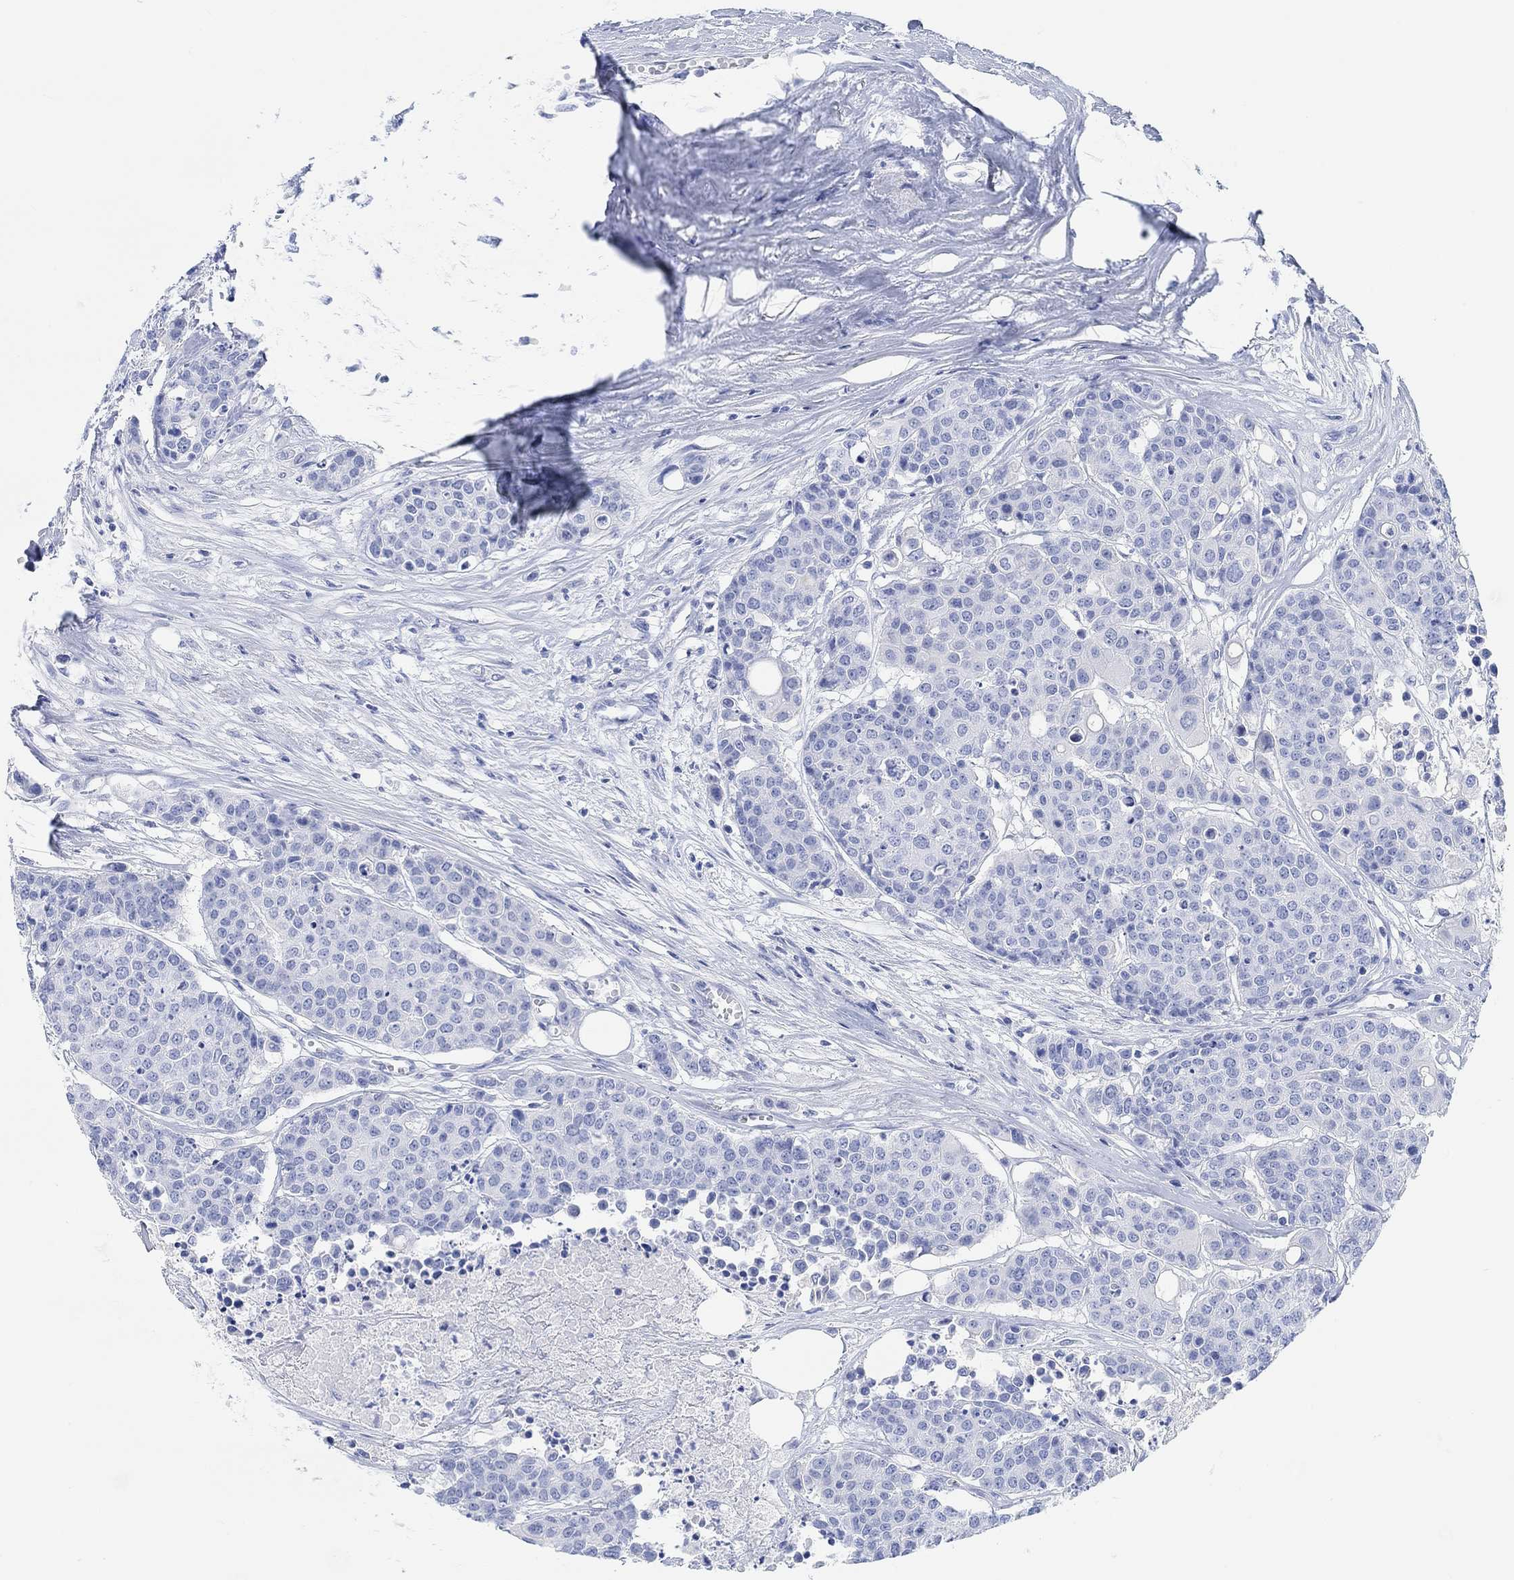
{"staining": {"intensity": "negative", "quantity": "none", "location": "none"}, "tissue": "carcinoid", "cell_type": "Tumor cells", "image_type": "cancer", "snomed": [{"axis": "morphology", "description": "Carcinoid, malignant, NOS"}, {"axis": "topography", "description": "Colon"}], "caption": "The immunohistochemistry (IHC) histopathology image has no significant expression in tumor cells of malignant carcinoid tissue.", "gene": "ANKRD33", "patient": {"sex": "male", "age": 81}}